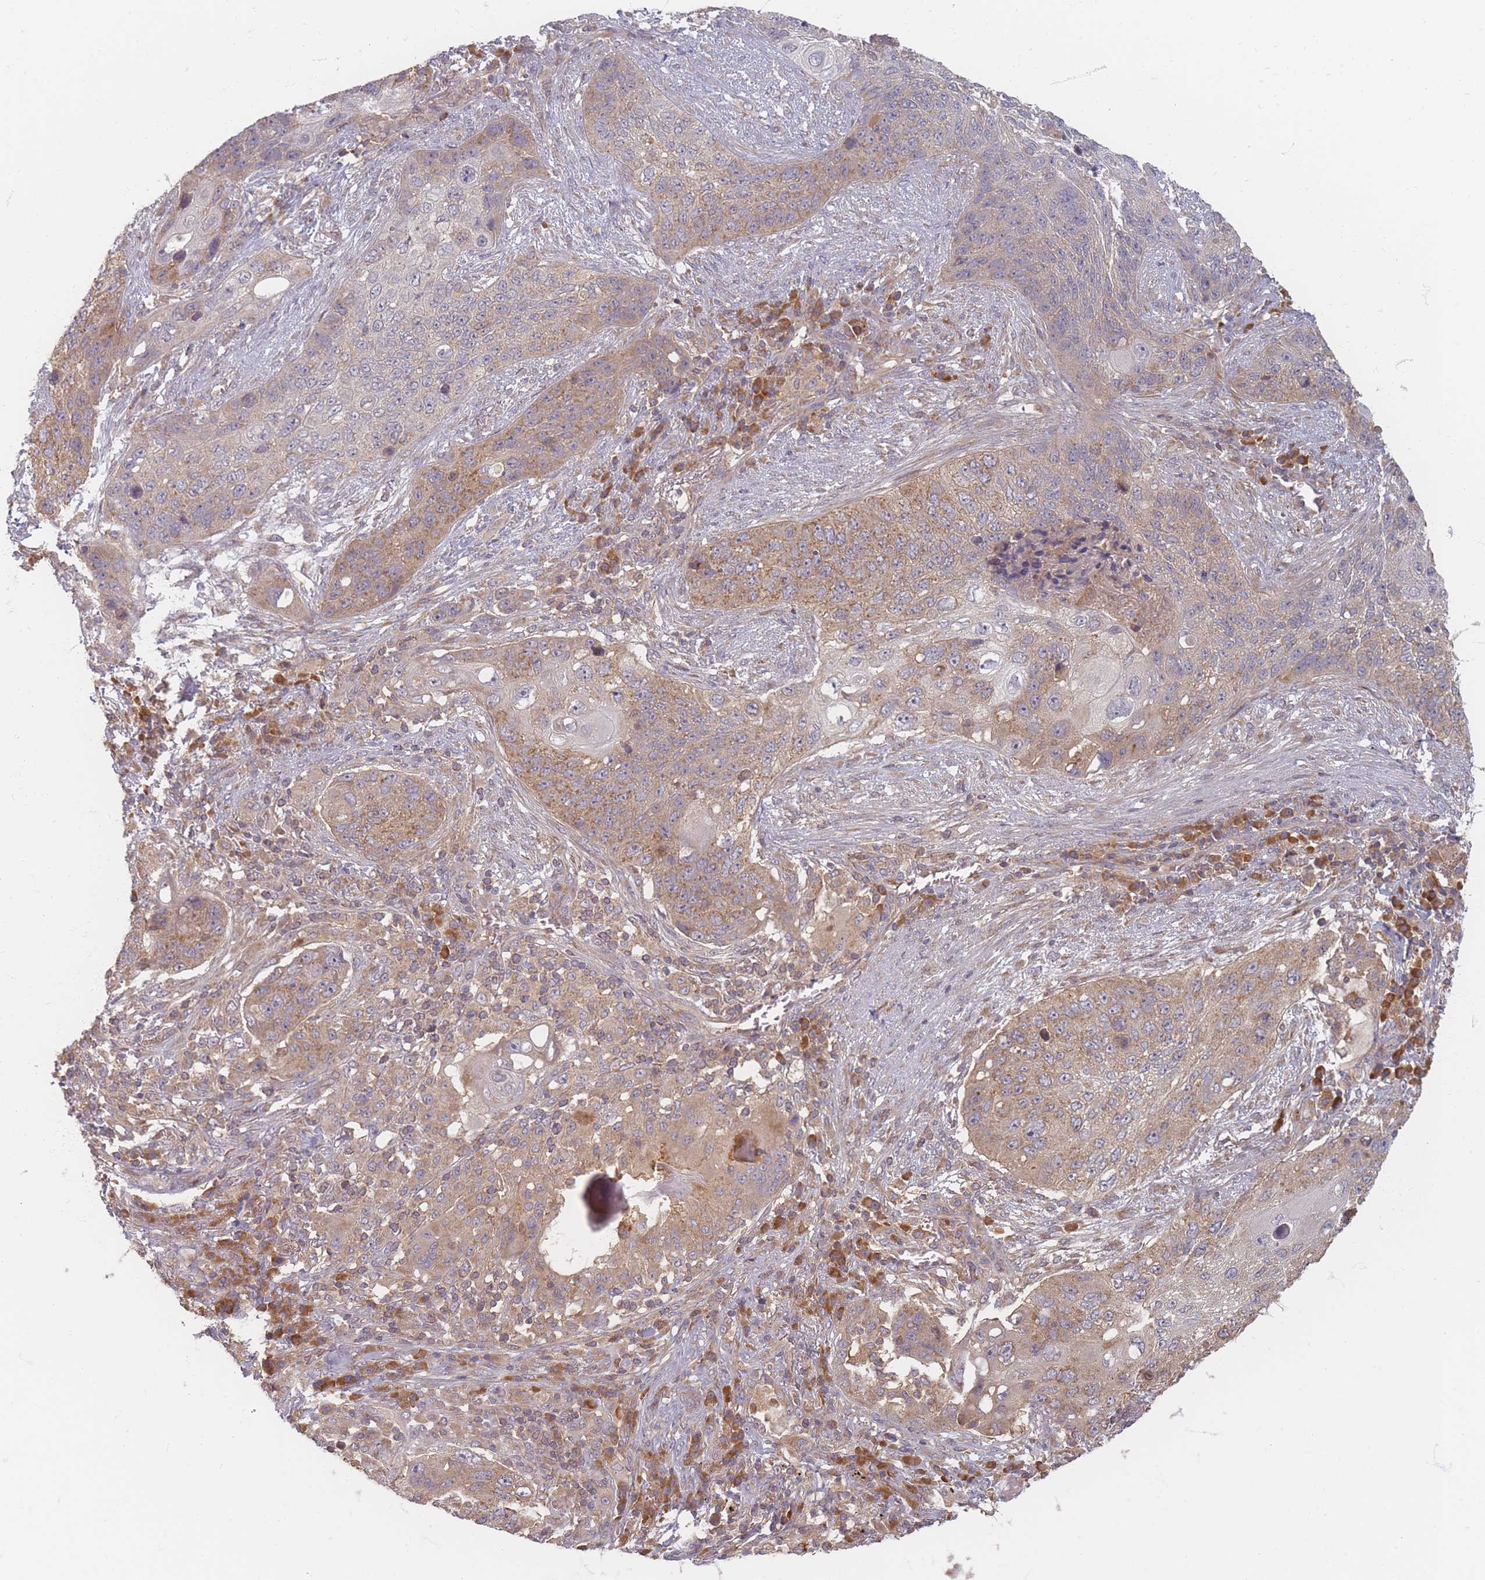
{"staining": {"intensity": "moderate", "quantity": "25%-75%", "location": "cytoplasmic/membranous"}, "tissue": "lung cancer", "cell_type": "Tumor cells", "image_type": "cancer", "snomed": [{"axis": "morphology", "description": "Squamous cell carcinoma, NOS"}, {"axis": "topography", "description": "Lung"}], "caption": "High-power microscopy captured an IHC photomicrograph of squamous cell carcinoma (lung), revealing moderate cytoplasmic/membranous staining in approximately 25%-75% of tumor cells.", "gene": "SLC35F3", "patient": {"sex": "female", "age": 63}}